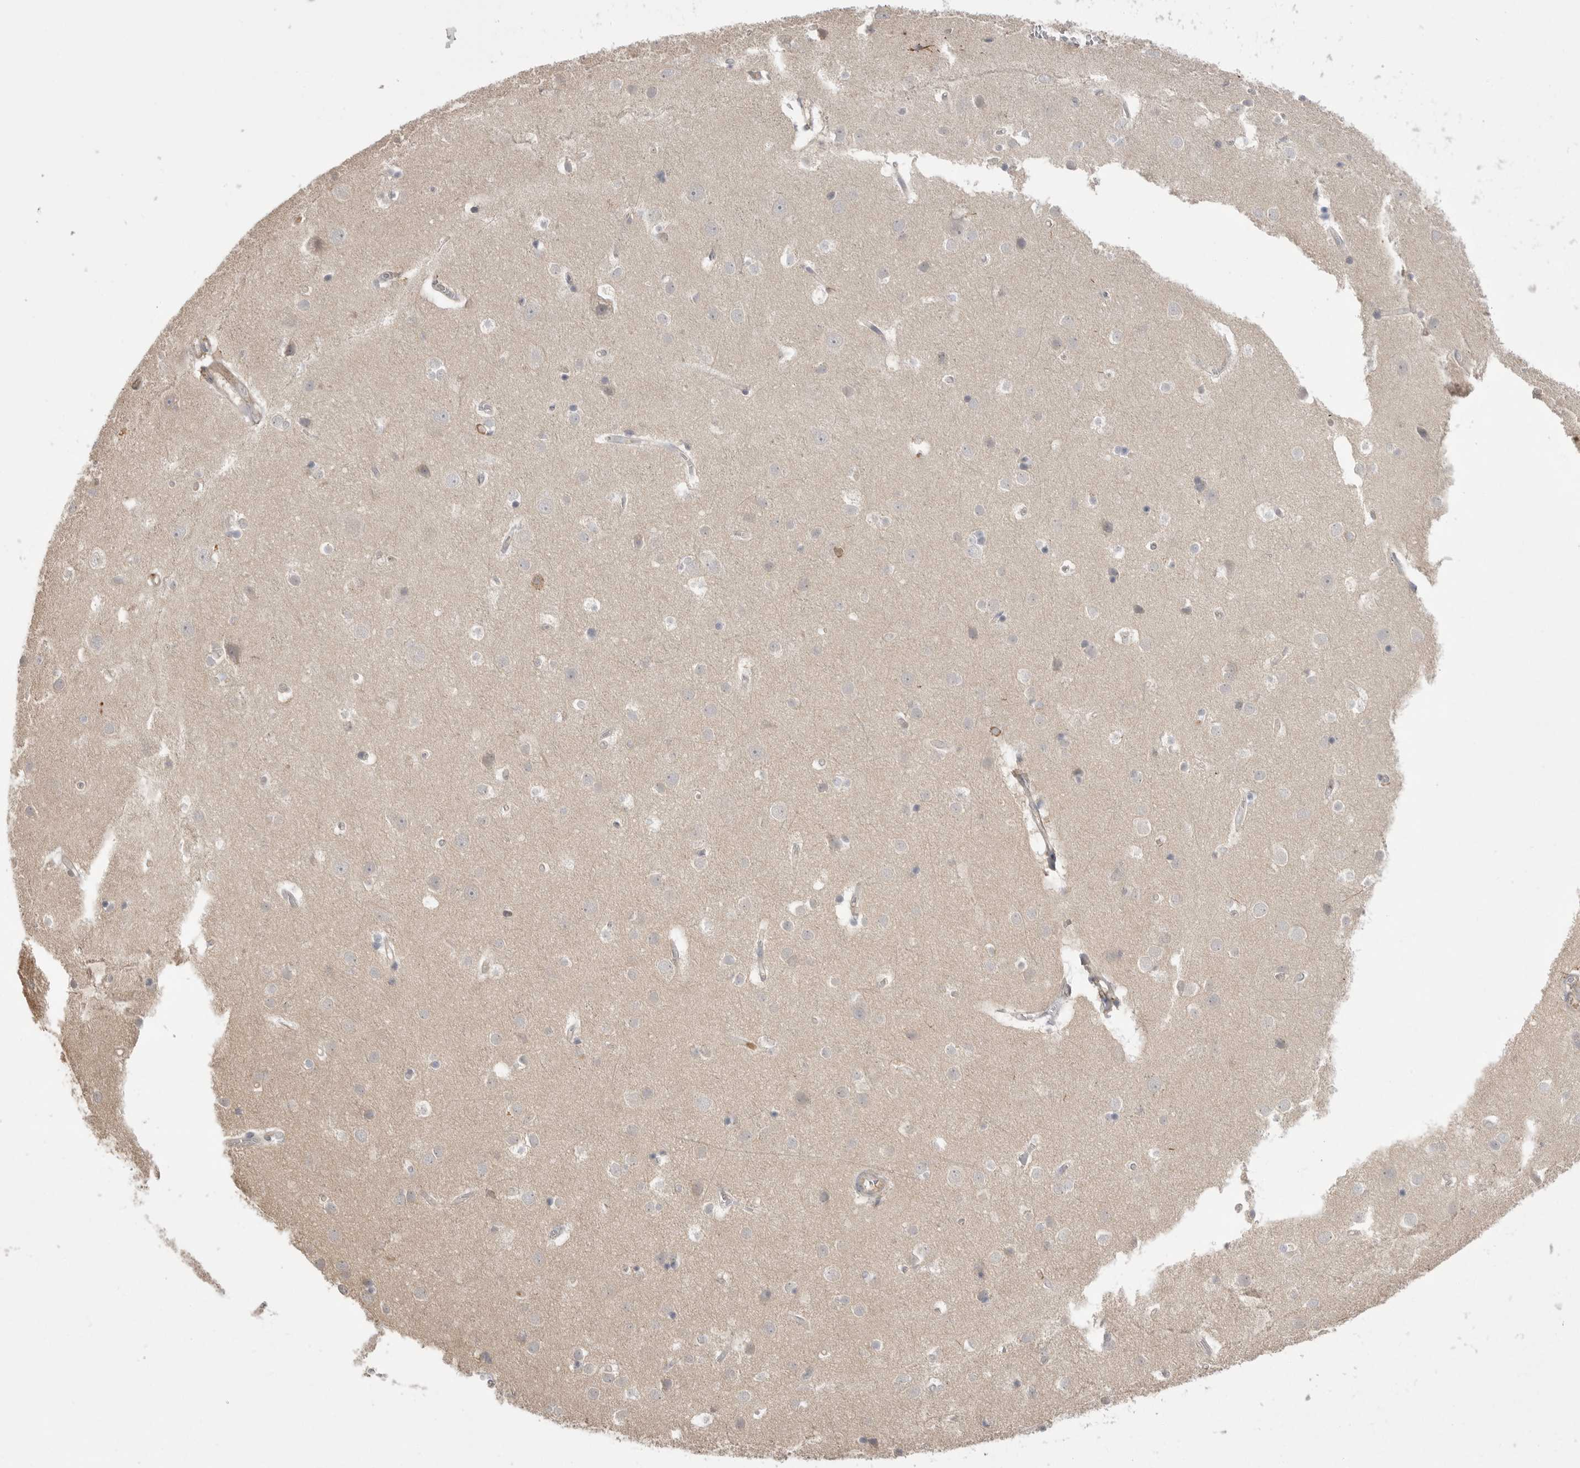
{"staining": {"intensity": "weak", "quantity": ">75%", "location": "cytoplasmic/membranous"}, "tissue": "cerebral cortex", "cell_type": "Endothelial cells", "image_type": "normal", "snomed": [{"axis": "morphology", "description": "Normal tissue, NOS"}, {"axis": "topography", "description": "Cerebral cortex"}], "caption": "Endothelial cells demonstrate low levels of weak cytoplasmic/membranous staining in about >75% of cells in unremarkable cerebral cortex. The staining was performed using DAB to visualize the protein expression in brown, while the nuclei were stained in blue with hematoxylin (Magnification: 20x).", "gene": "TOP2A", "patient": {"sex": "male", "age": 54}}